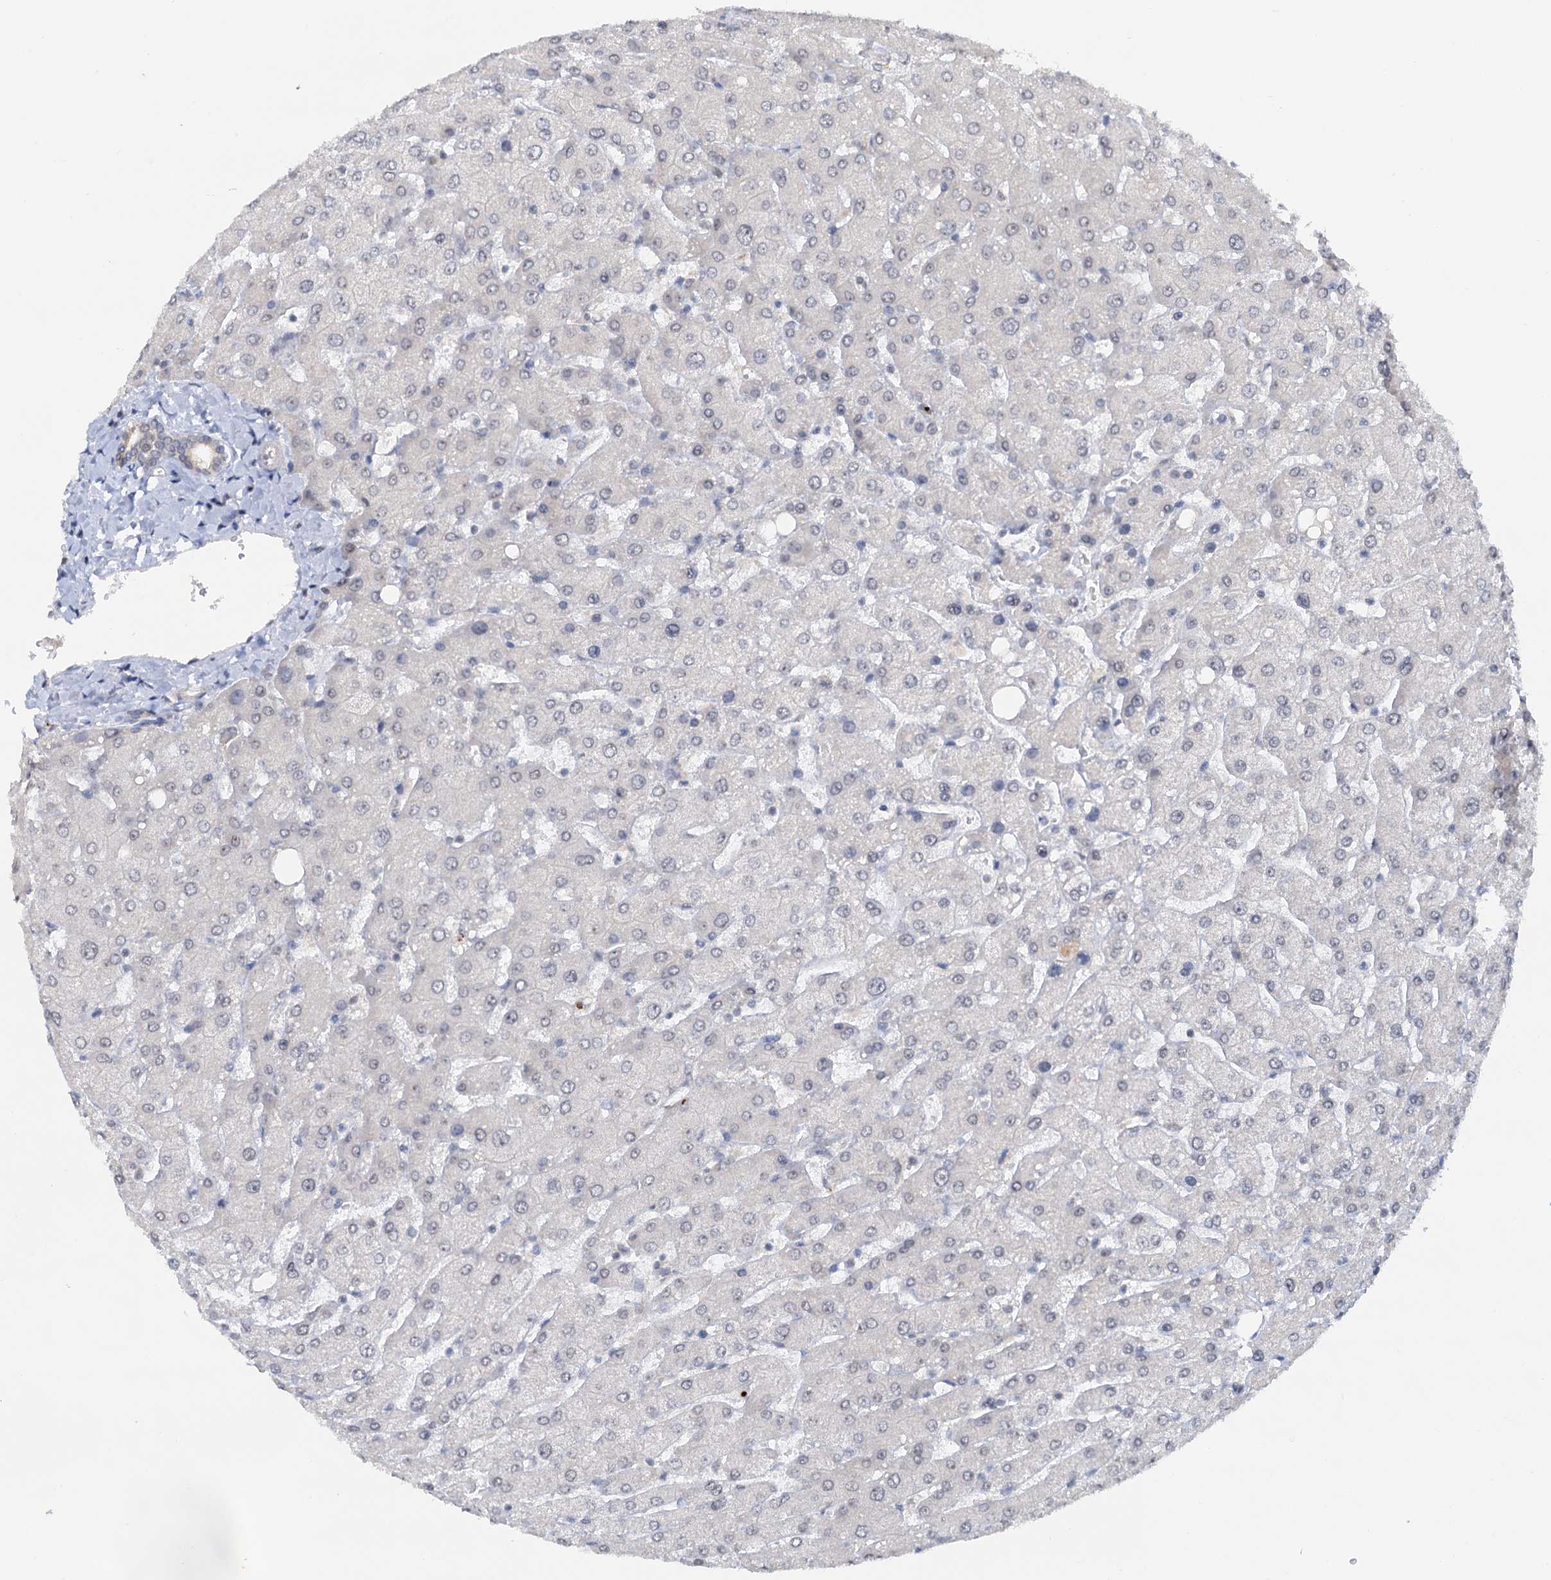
{"staining": {"intensity": "weak", "quantity": "<25%", "location": "cytoplasmic/membranous"}, "tissue": "liver", "cell_type": "Cholangiocytes", "image_type": "normal", "snomed": [{"axis": "morphology", "description": "Normal tissue, NOS"}, {"axis": "topography", "description": "Liver"}], "caption": "Immunohistochemical staining of benign liver shows no significant staining in cholangiocytes. (Stains: DAB (3,3'-diaminobenzidine) IHC with hematoxylin counter stain, Microscopy: brightfield microscopy at high magnification).", "gene": "NAT10", "patient": {"sex": "male", "age": 55}}